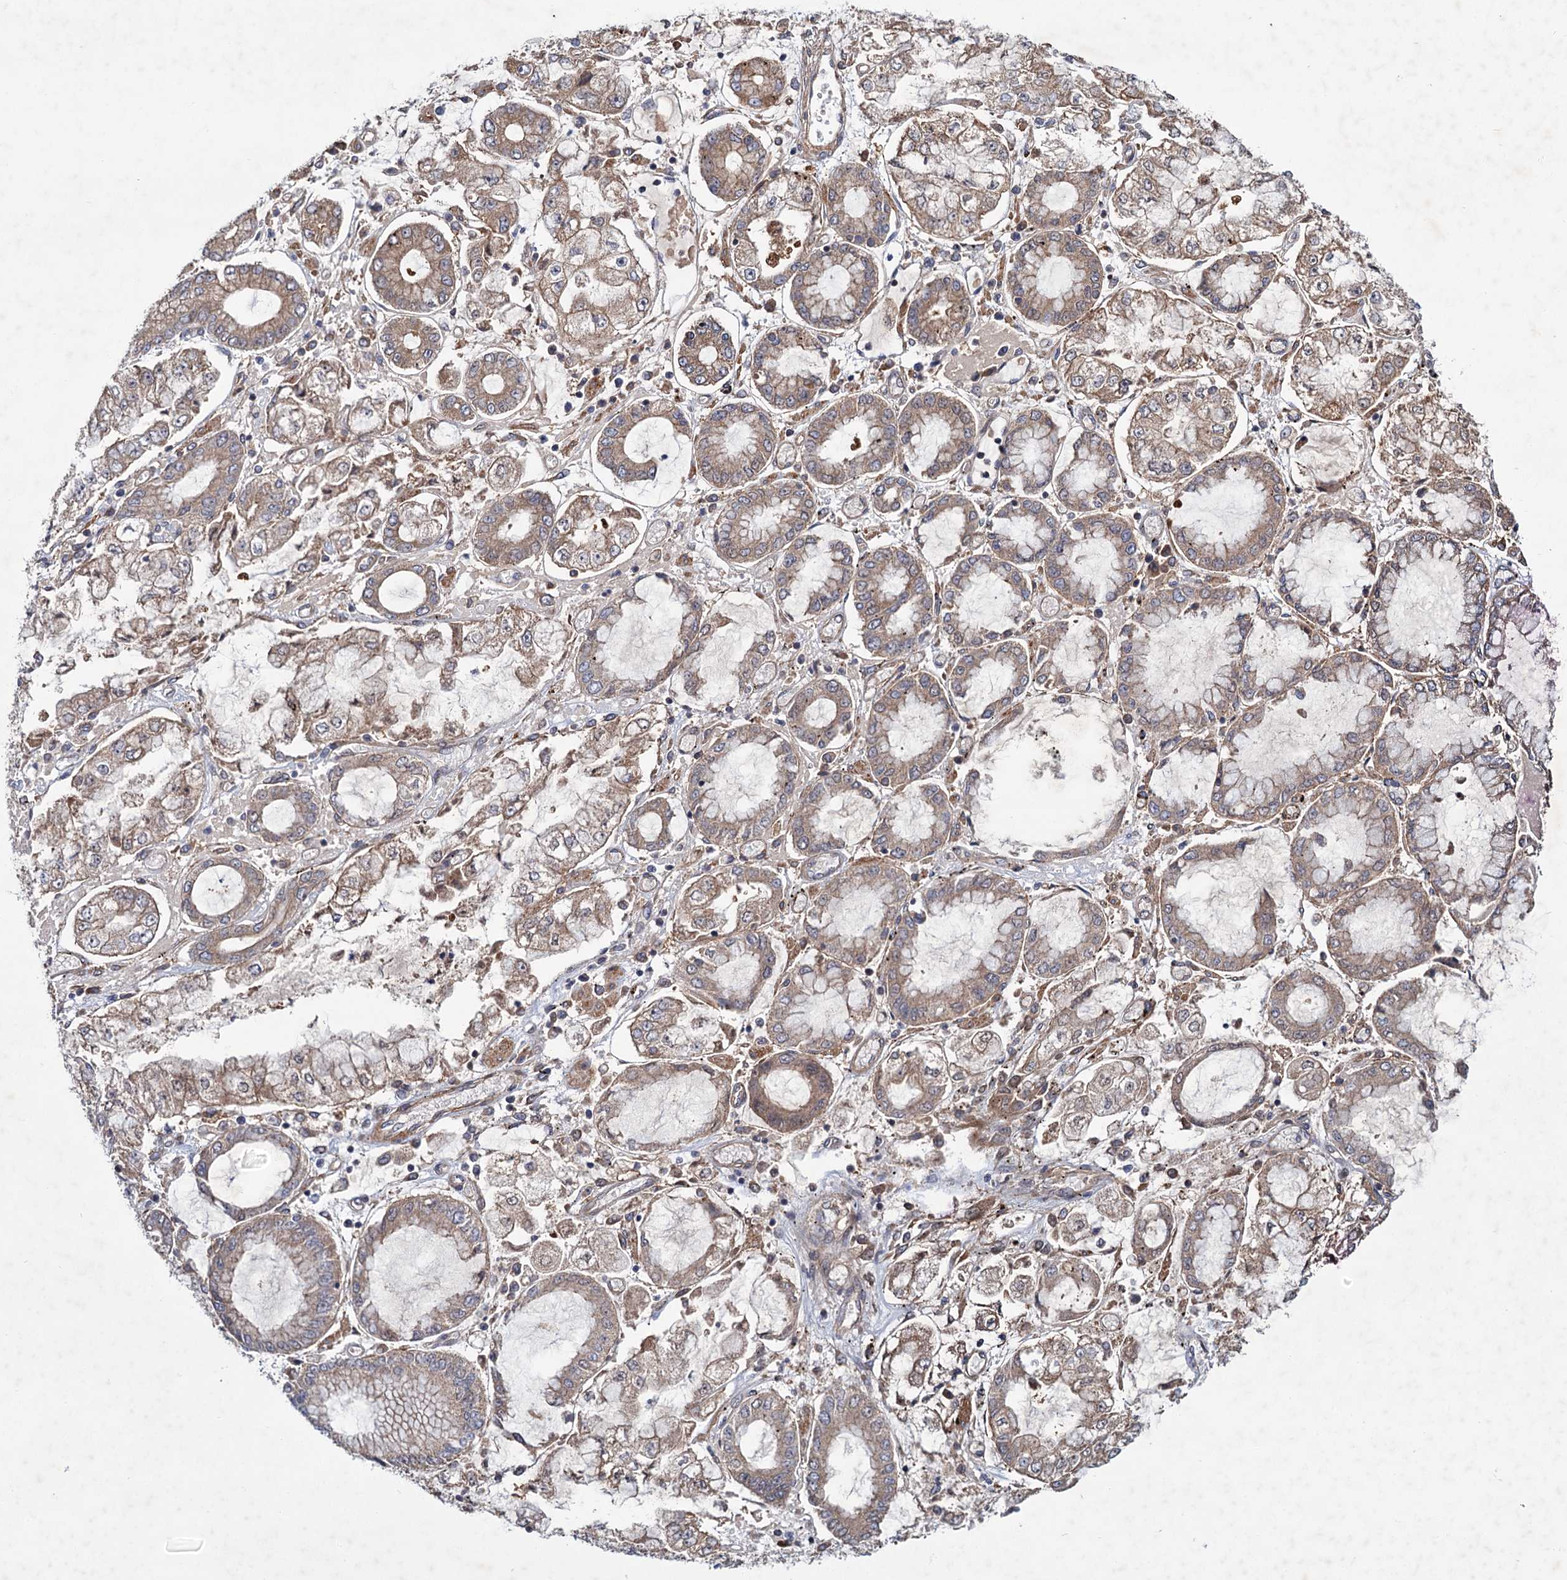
{"staining": {"intensity": "weak", "quantity": ">75%", "location": "cytoplasmic/membranous"}, "tissue": "stomach cancer", "cell_type": "Tumor cells", "image_type": "cancer", "snomed": [{"axis": "morphology", "description": "Adenocarcinoma, NOS"}, {"axis": "topography", "description": "Stomach"}], "caption": "Immunohistochemistry image of human stomach cancer stained for a protein (brown), which shows low levels of weak cytoplasmic/membranous staining in approximately >75% of tumor cells.", "gene": "MTRR", "patient": {"sex": "male", "age": 76}}